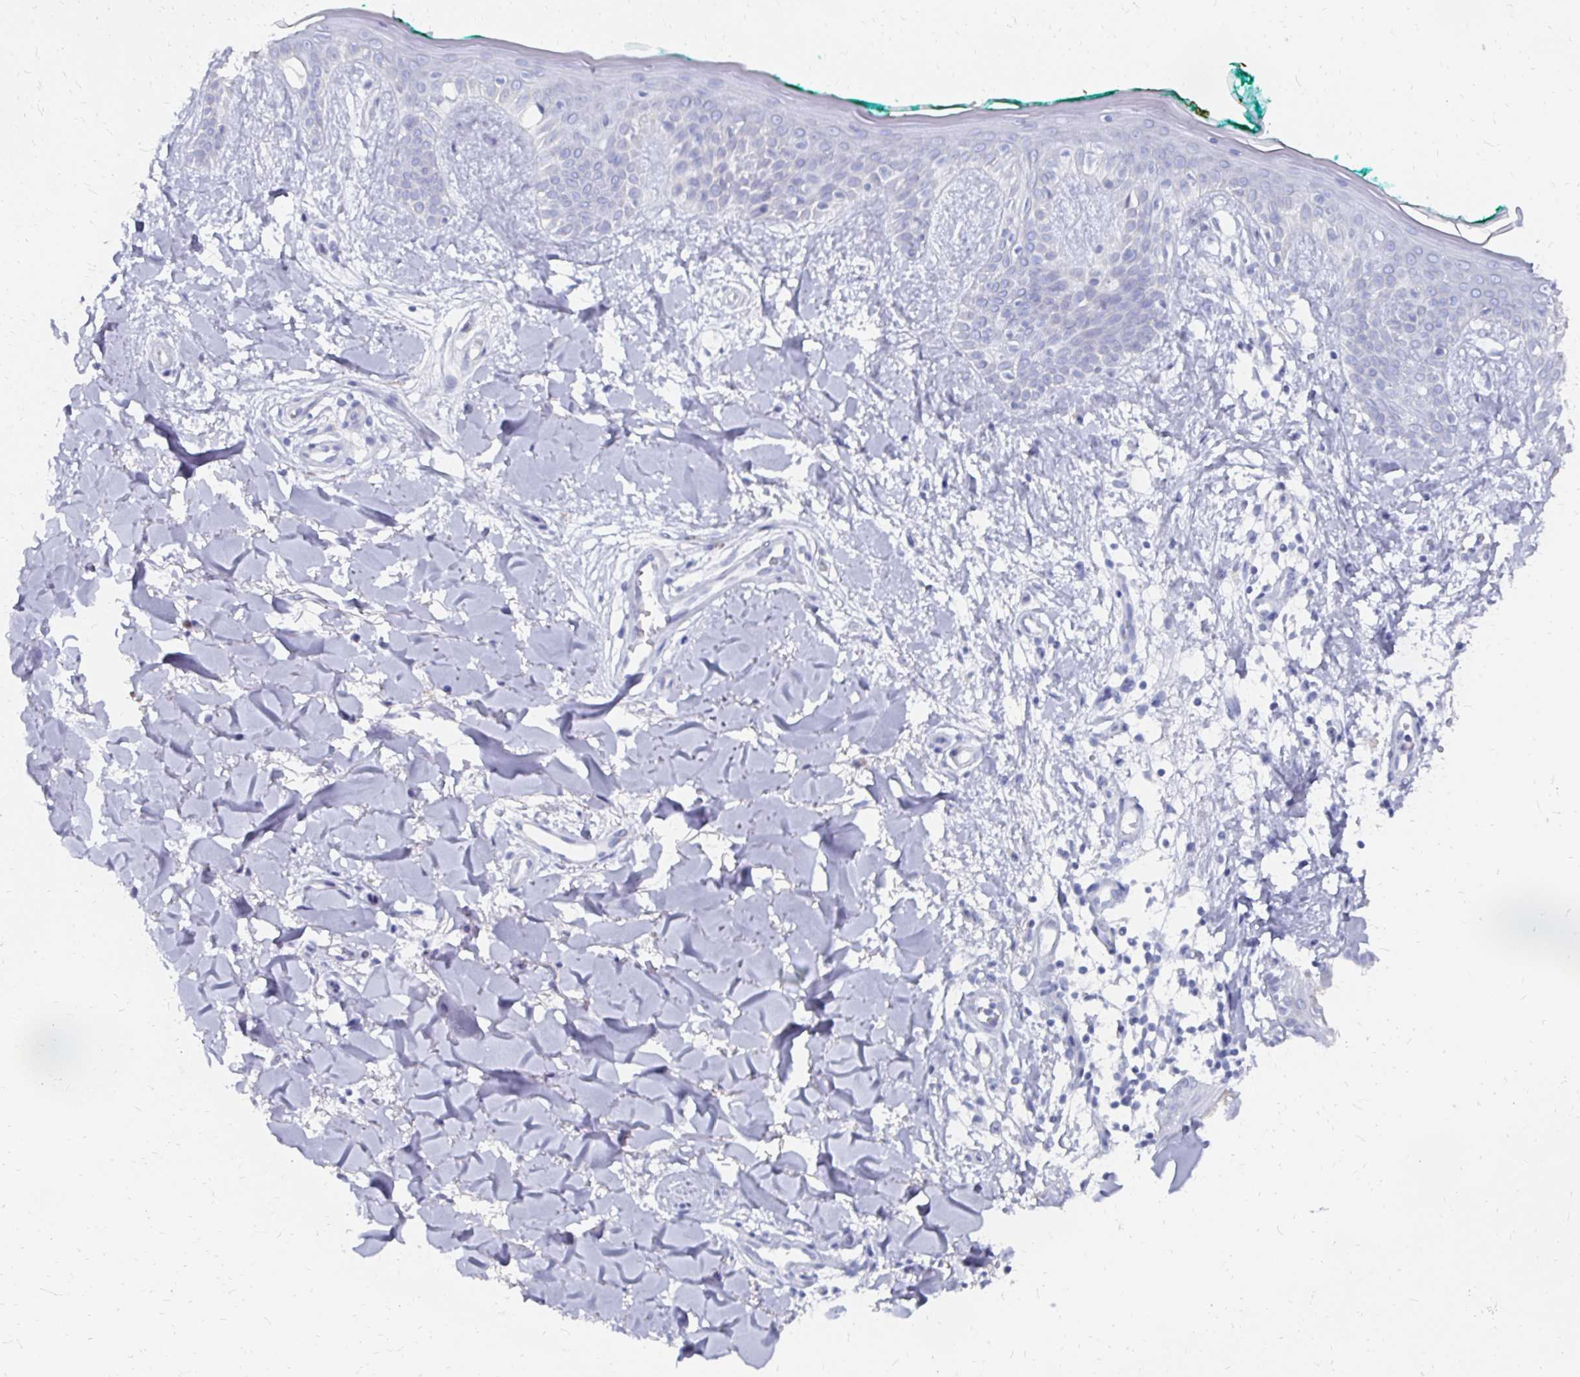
{"staining": {"intensity": "negative", "quantity": "none", "location": "none"}, "tissue": "skin", "cell_type": "Fibroblasts", "image_type": "normal", "snomed": [{"axis": "morphology", "description": "Normal tissue, NOS"}, {"axis": "topography", "description": "Skin"}], "caption": "The histopathology image exhibits no significant expression in fibroblasts of skin.", "gene": "SYCP3", "patient": {"sex": "female", "age": 34}}